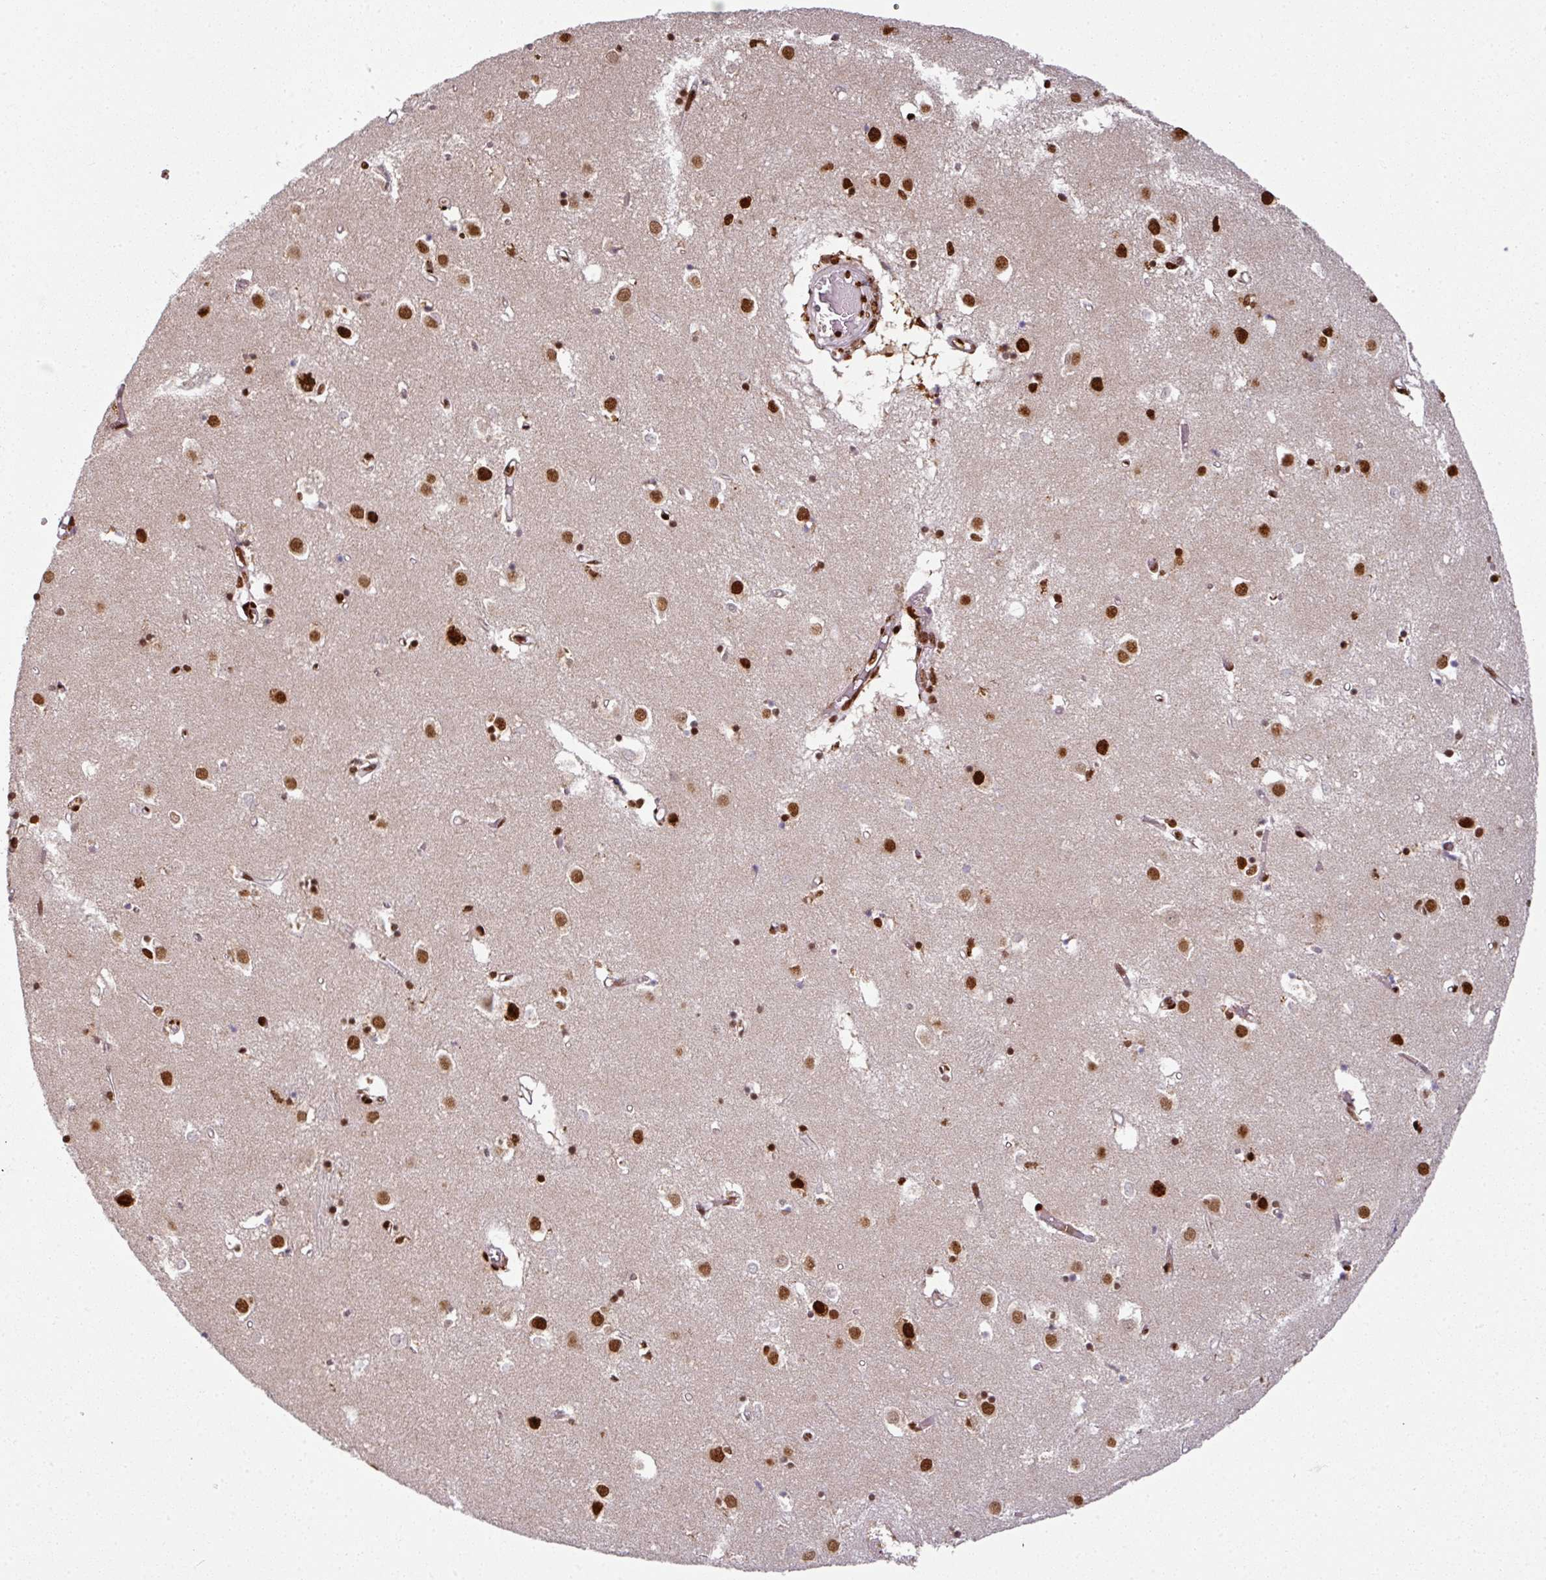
{"staining": {"intensity": "strong", "quantity": ">75%", "location": "nuclear"}, "tissue": "caudate", "cell_type": "Glial cells", "image_type": "normal", "snomed": [{"axis": "morphology", "description": "Normal tissue, NOS"}, {"axis": "topography", "description": "Lateral ventricle wall"}], "caption": "Brown immunohistochemical staining in unremarkable human caudate demonstrates strong nuclear expression in approximately >75% of glial cells.", "gene": "SIK3", "patient": {"sex": "male", "age": 70}}